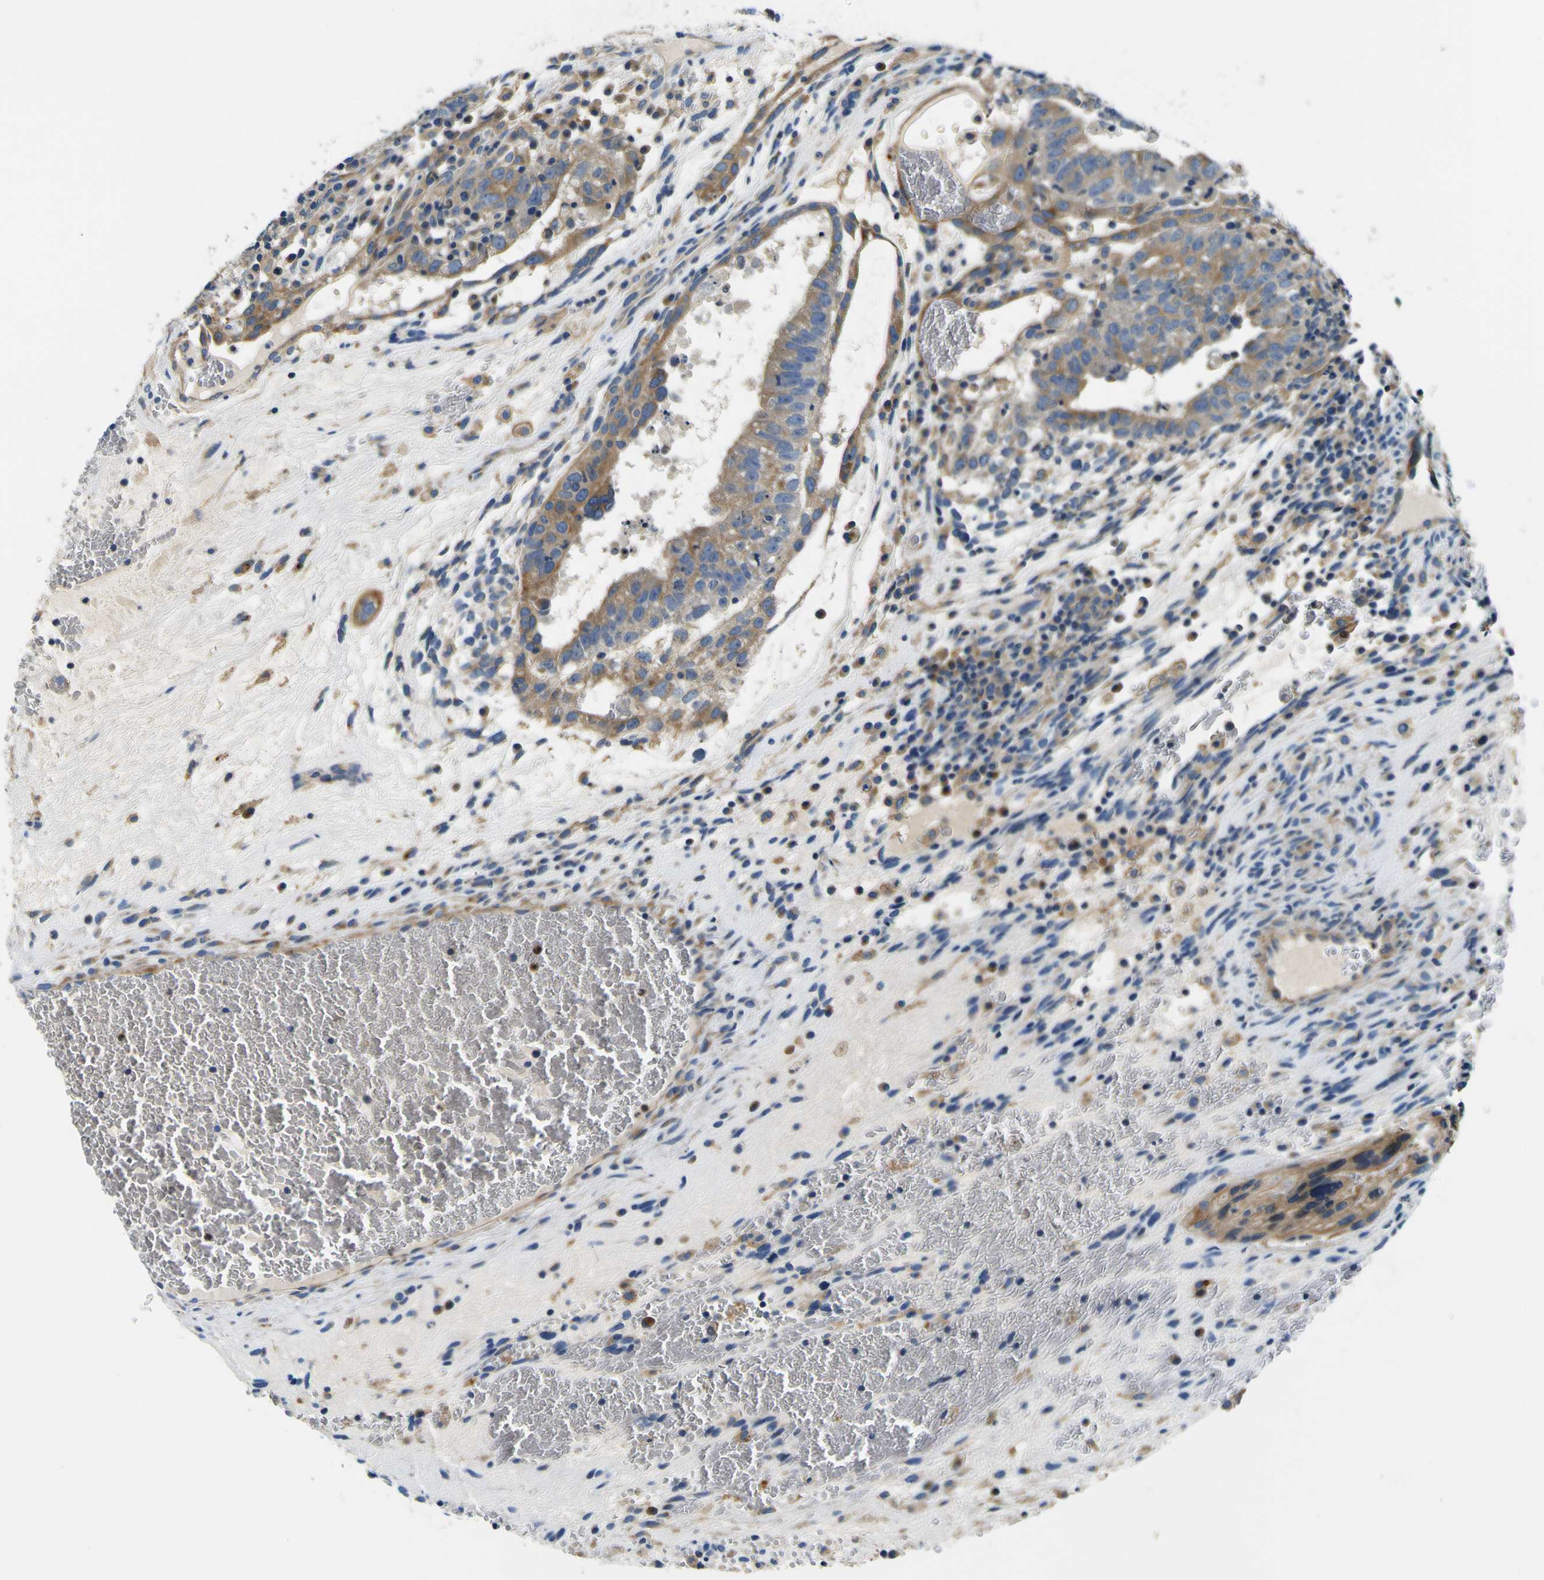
{"staining": {"intensity": "moderate", "quantity": ">75%", "location": "cytoplasmic/membranous"}, "tissue": "testis cancer", "cell_type": "Tumor cells", "image_type": "cancer", "snomed": [{"axis": "morphology", "description": "Seminoma, NOS"}, {"axis": "morphology", "description": "Carcinoma, Embryonal, NOS"}, {"axis": "topography", "description": "Testis"}], "caption": "Protein staining exhibits moderate cytoplasmic/membranous staining in approximately >75% of tumor cells in testis cancer (embryonal carcinoma).", "gene": "CLSTN1", "patient": {"sex": "male", "age": 52}}